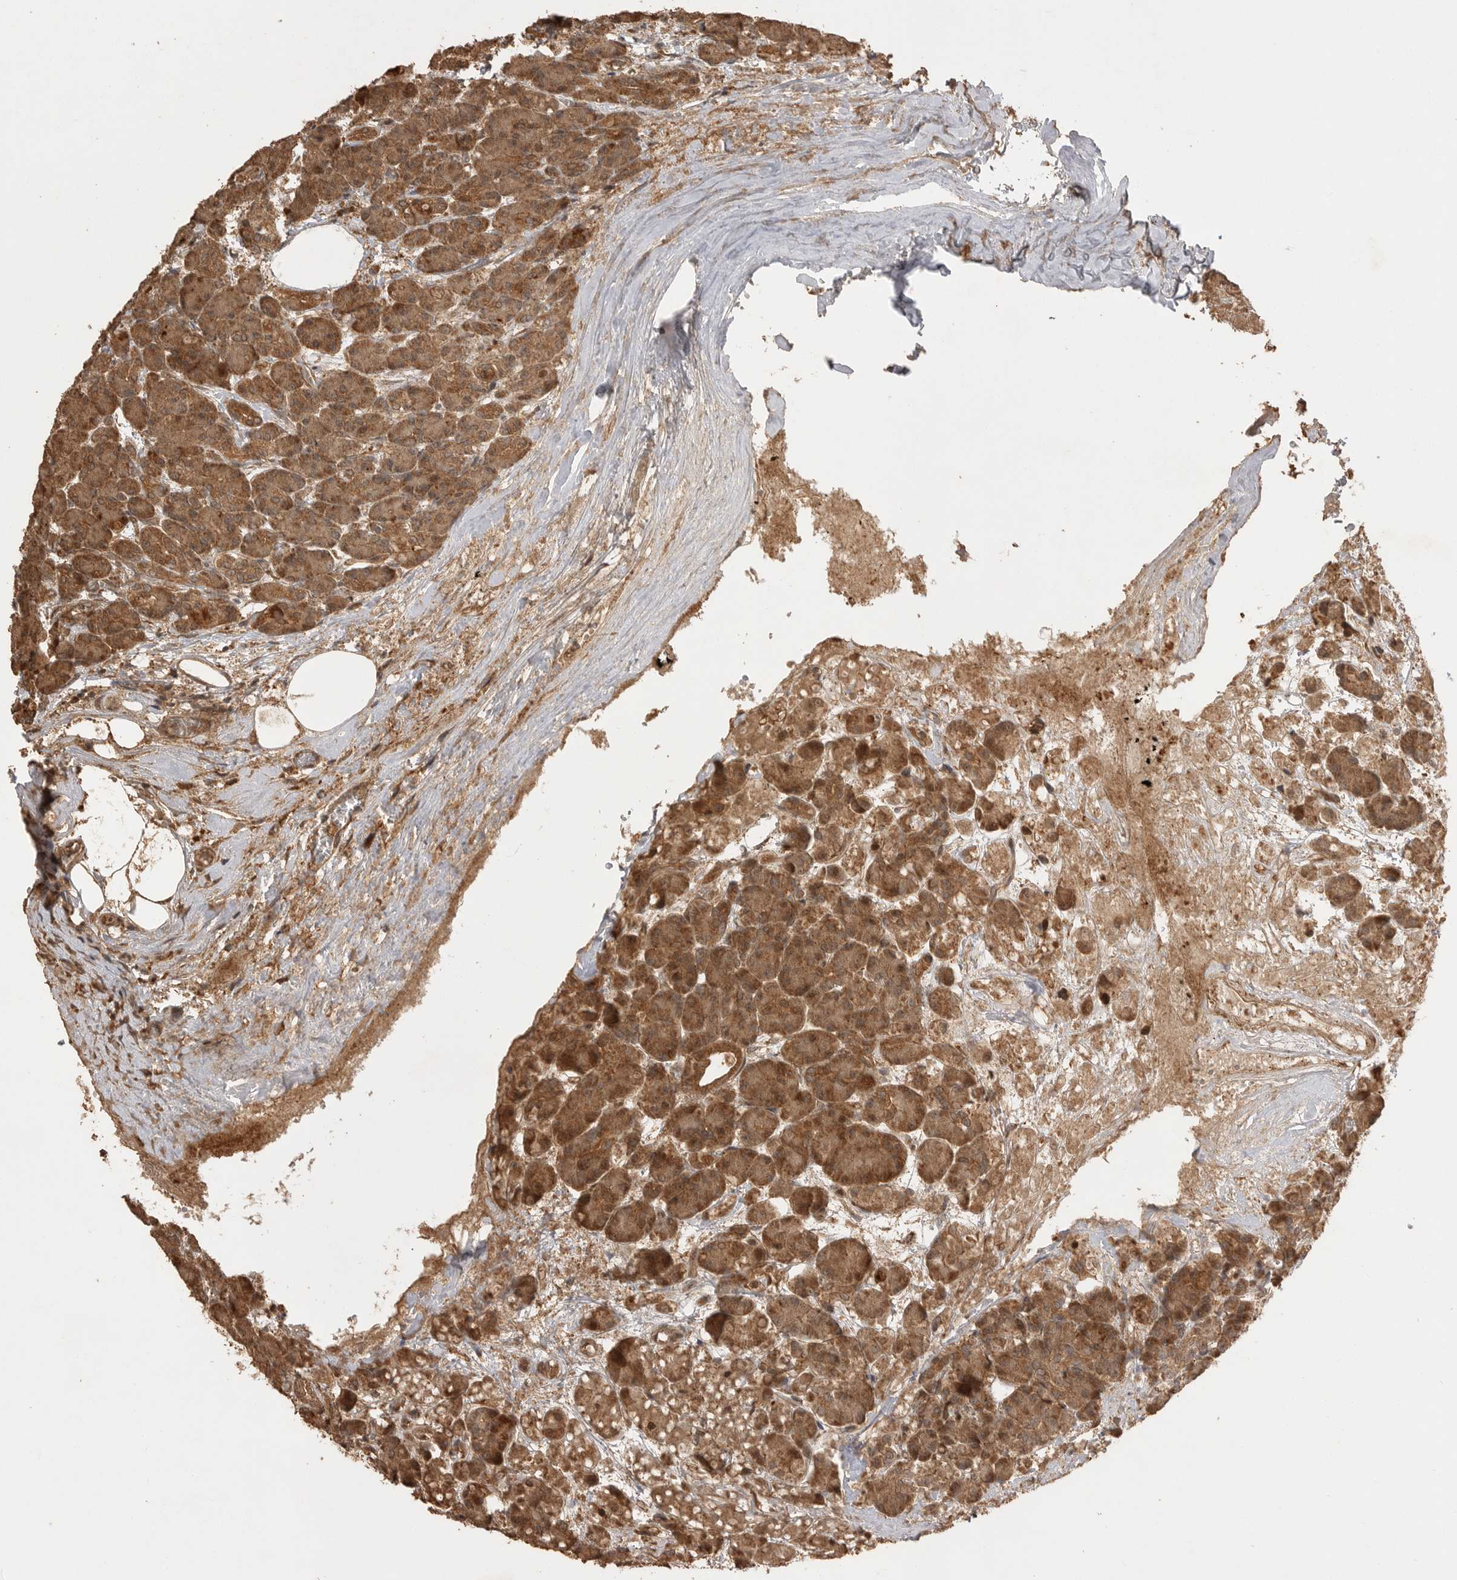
{"staining": {"intensity": "strong", "quantity": ">75%", "location": "cytoplasmic/membranous"}, "tissue": "pancreas", "cell_type": "Exocrine glandular cells", "image_type": "normal", "snomed": [{"axis": "morphology", "description": "Normal tissue, NOS"}, {"axis": "topography", "description": "Pancreas"}], "caption": "Exocrine glandular cells demonstrate high levels of strong cytoplasmic/membranous staining in about >75% of cells in benign human pancreas. Nuclei are stained in blue.", "gene": "BOC", "patient": {"sex": "male", "age": 63}}